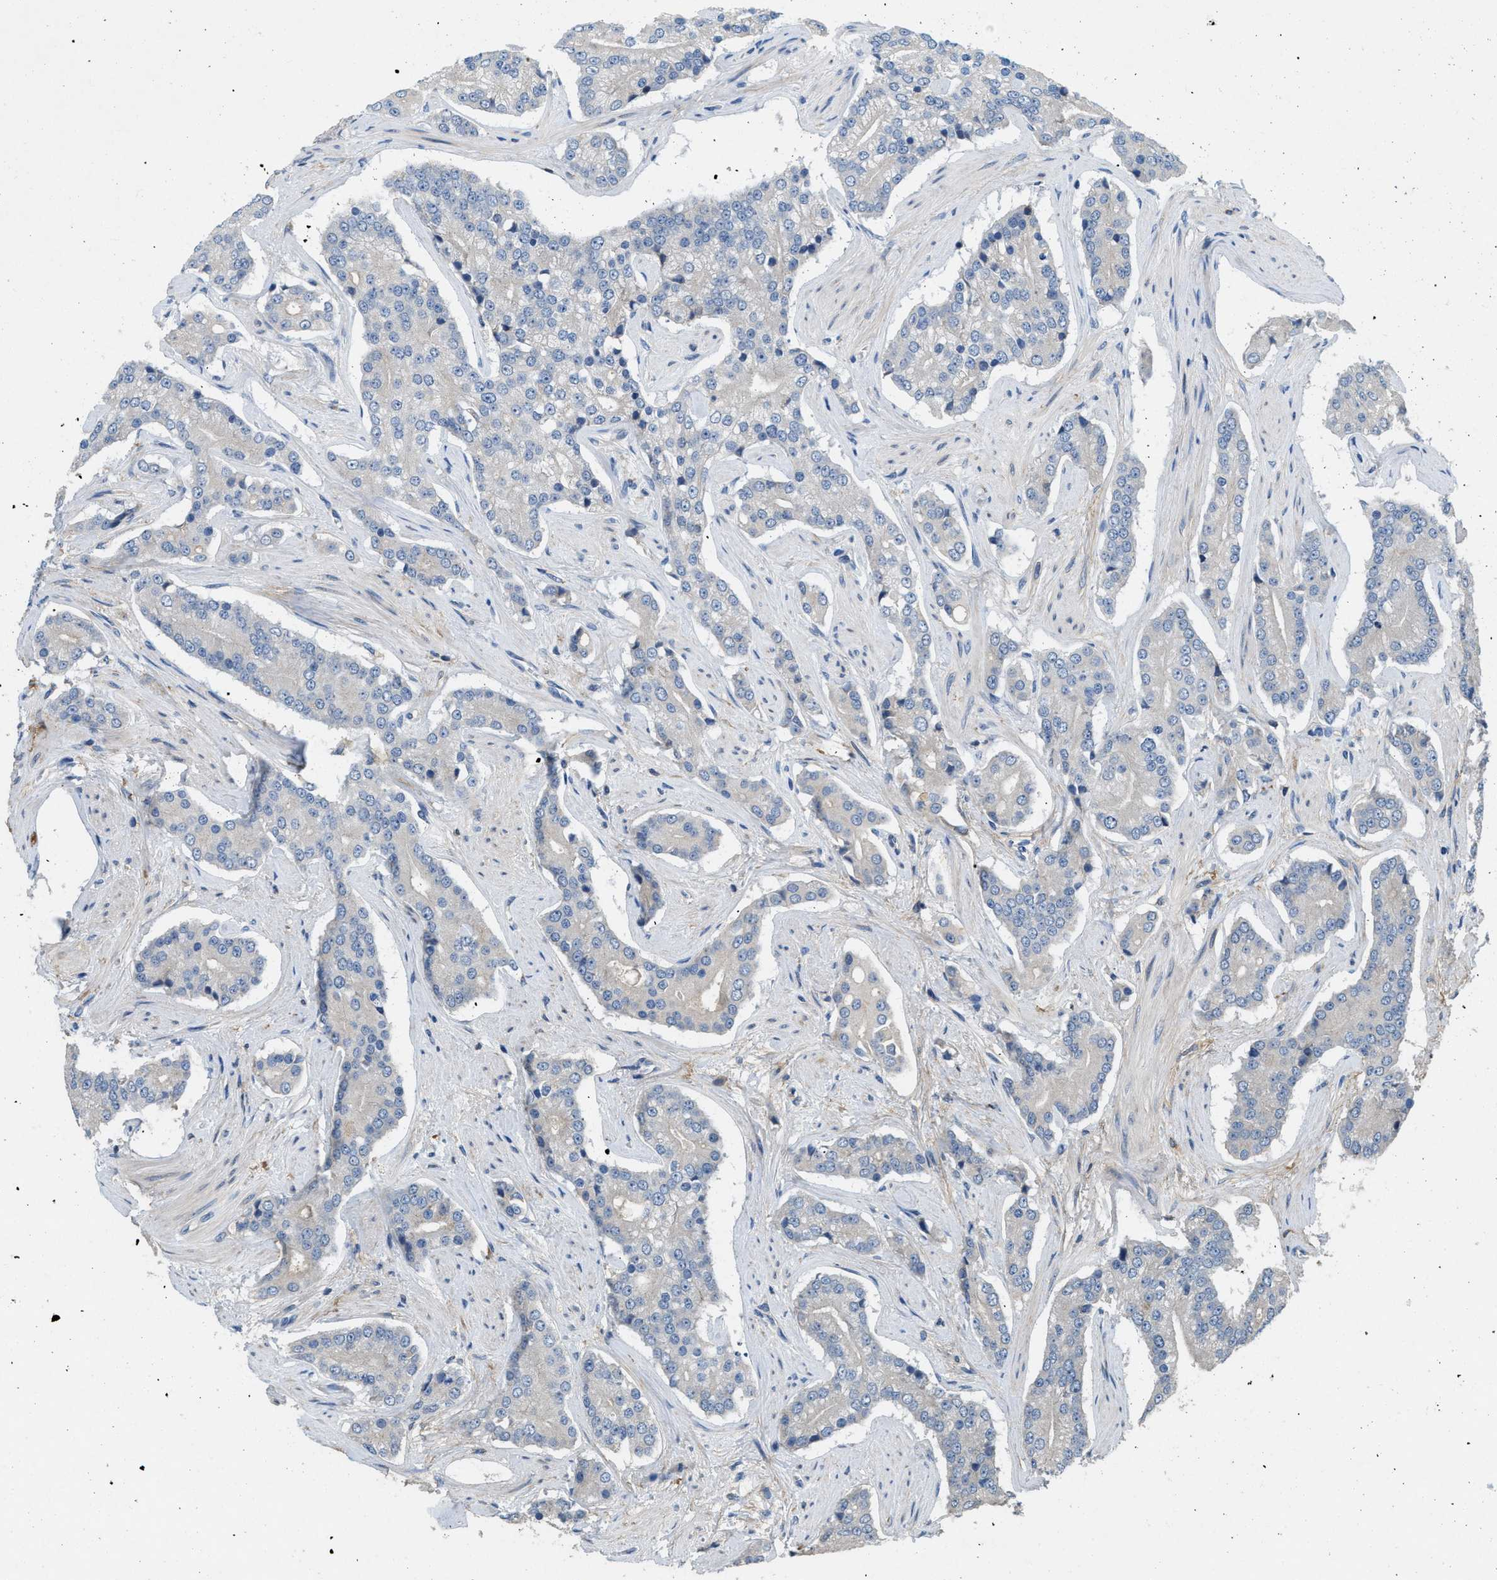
{"staining": {"intensity": "weak", "quantity": "<25%", "location": "cytoplasmic/membranous"}, "tissue": "prostate cancer", "cell_type": "Tumor cells", "image_type": "cancer", "snomed": [{"axis": "morphology", "description": "Adenocarcinoma, High grade"}, {"axis": "topography", "description": "Prostate"}], "caption": "Micrograph shows no protein expression in tumor cells of adenocarcinoma (high-grade) (prostate) tissue. Brightfield microscopy of immunohistochemistry stained with DAB (3,3'-diaminobenzidine) (brown) and hematoxylin (blue), captured at high magnification.", "gene": "DGKE", "patient": {"sex": "male", "age": 71}}